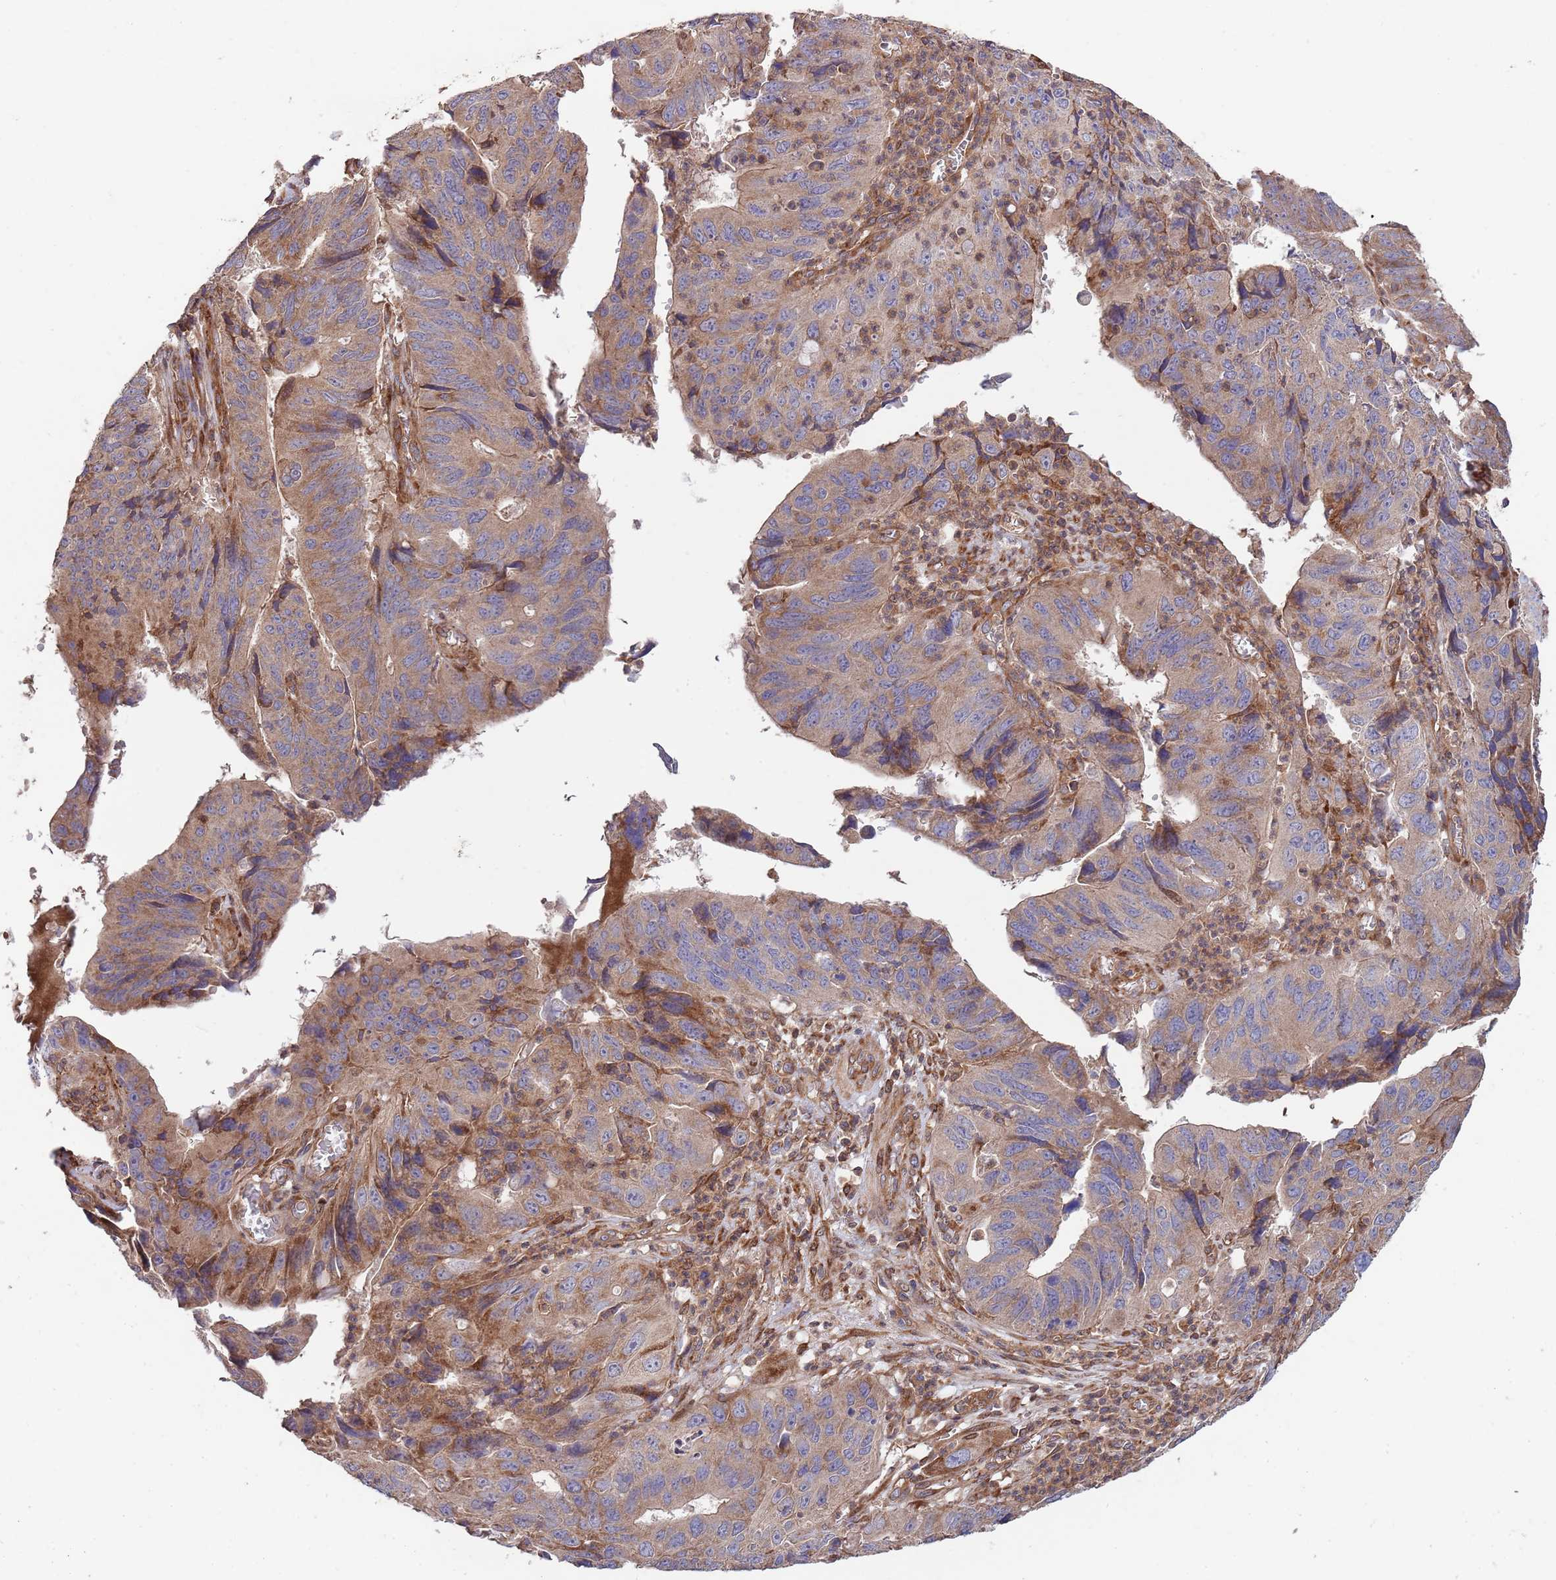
{"staining": {"intensity": "moderate", "quantity": "25%-75%", "location": "cytoplasmic/membranous"}, "tissue": "stomach cancer", "cell_type": "Tumor cells", "image_type": "cancer", "snomed": [{"axis": "morphology", "description": "Adenocarcinoma, NOS"}, {"axis": "topography", "description": "Stomach"}], "caption": "Immunohistochemistry (IHC) photomicrograph of neoplastic tissue: stomach cancer (adenocarcinoma) stained using immunohistochemistry shows medium levels of moderate protein expression localized specifically in the cytoplasmic/membranous of tumor cells, appearing as a cytoplasmic/membranous brown color.", "gene": "RNF19B", "patient": {"sex": "male", "age": 59}}